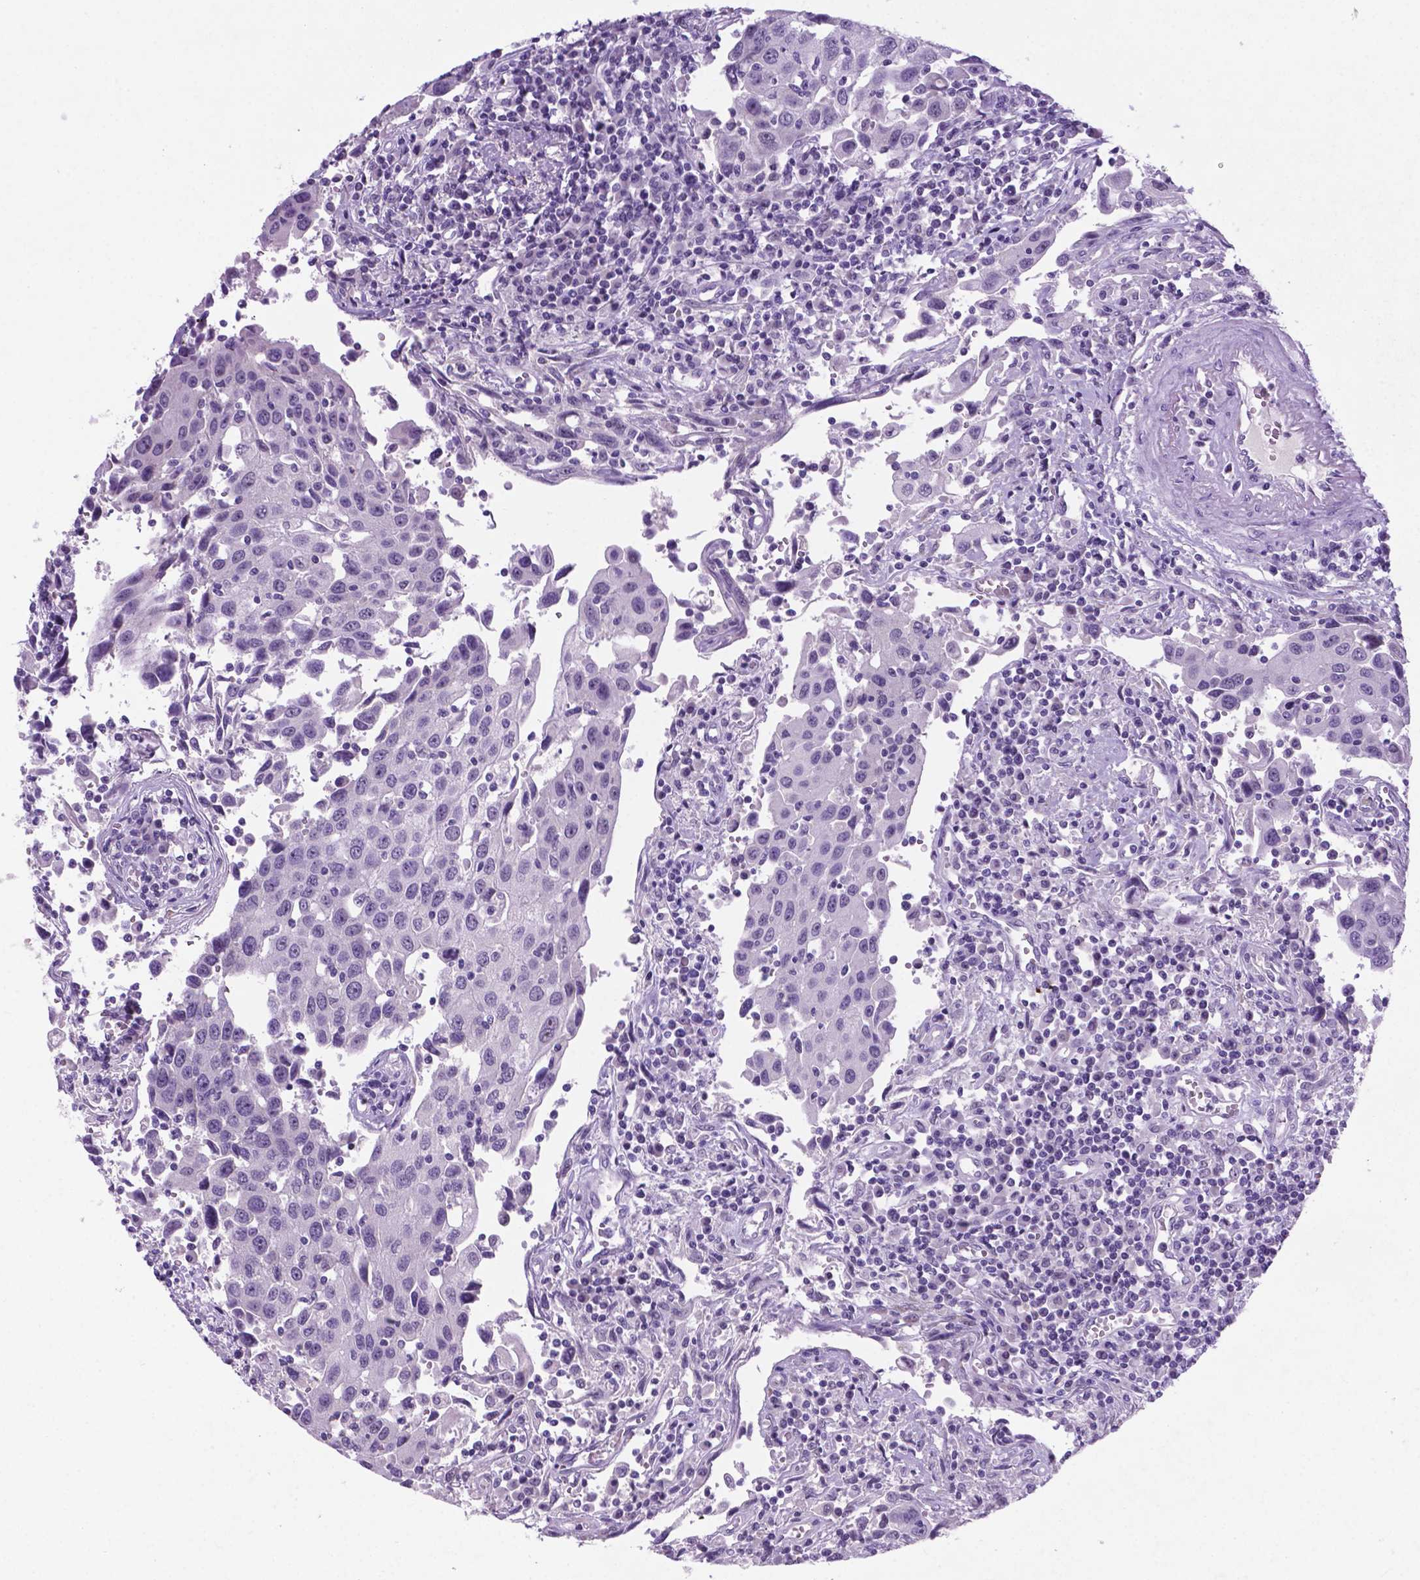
{"staining": {"intensity": "negative", "quantity": "none", "location": "none"}, "tissue": "urothelial cancer", "cell_type": "Tumor cells", "image_type": "cancer", "snomed": [{"axis": "morphology", "description": "Urothelial carcinoma, High grade"}, {"axis": "topography", "description": "Urinary bladder"}], "caption": "Tumor cells show no significant positivity in urothelial cancer.", "gene": "C18orf21", "patient": {"sex": "female", "age": 85}}